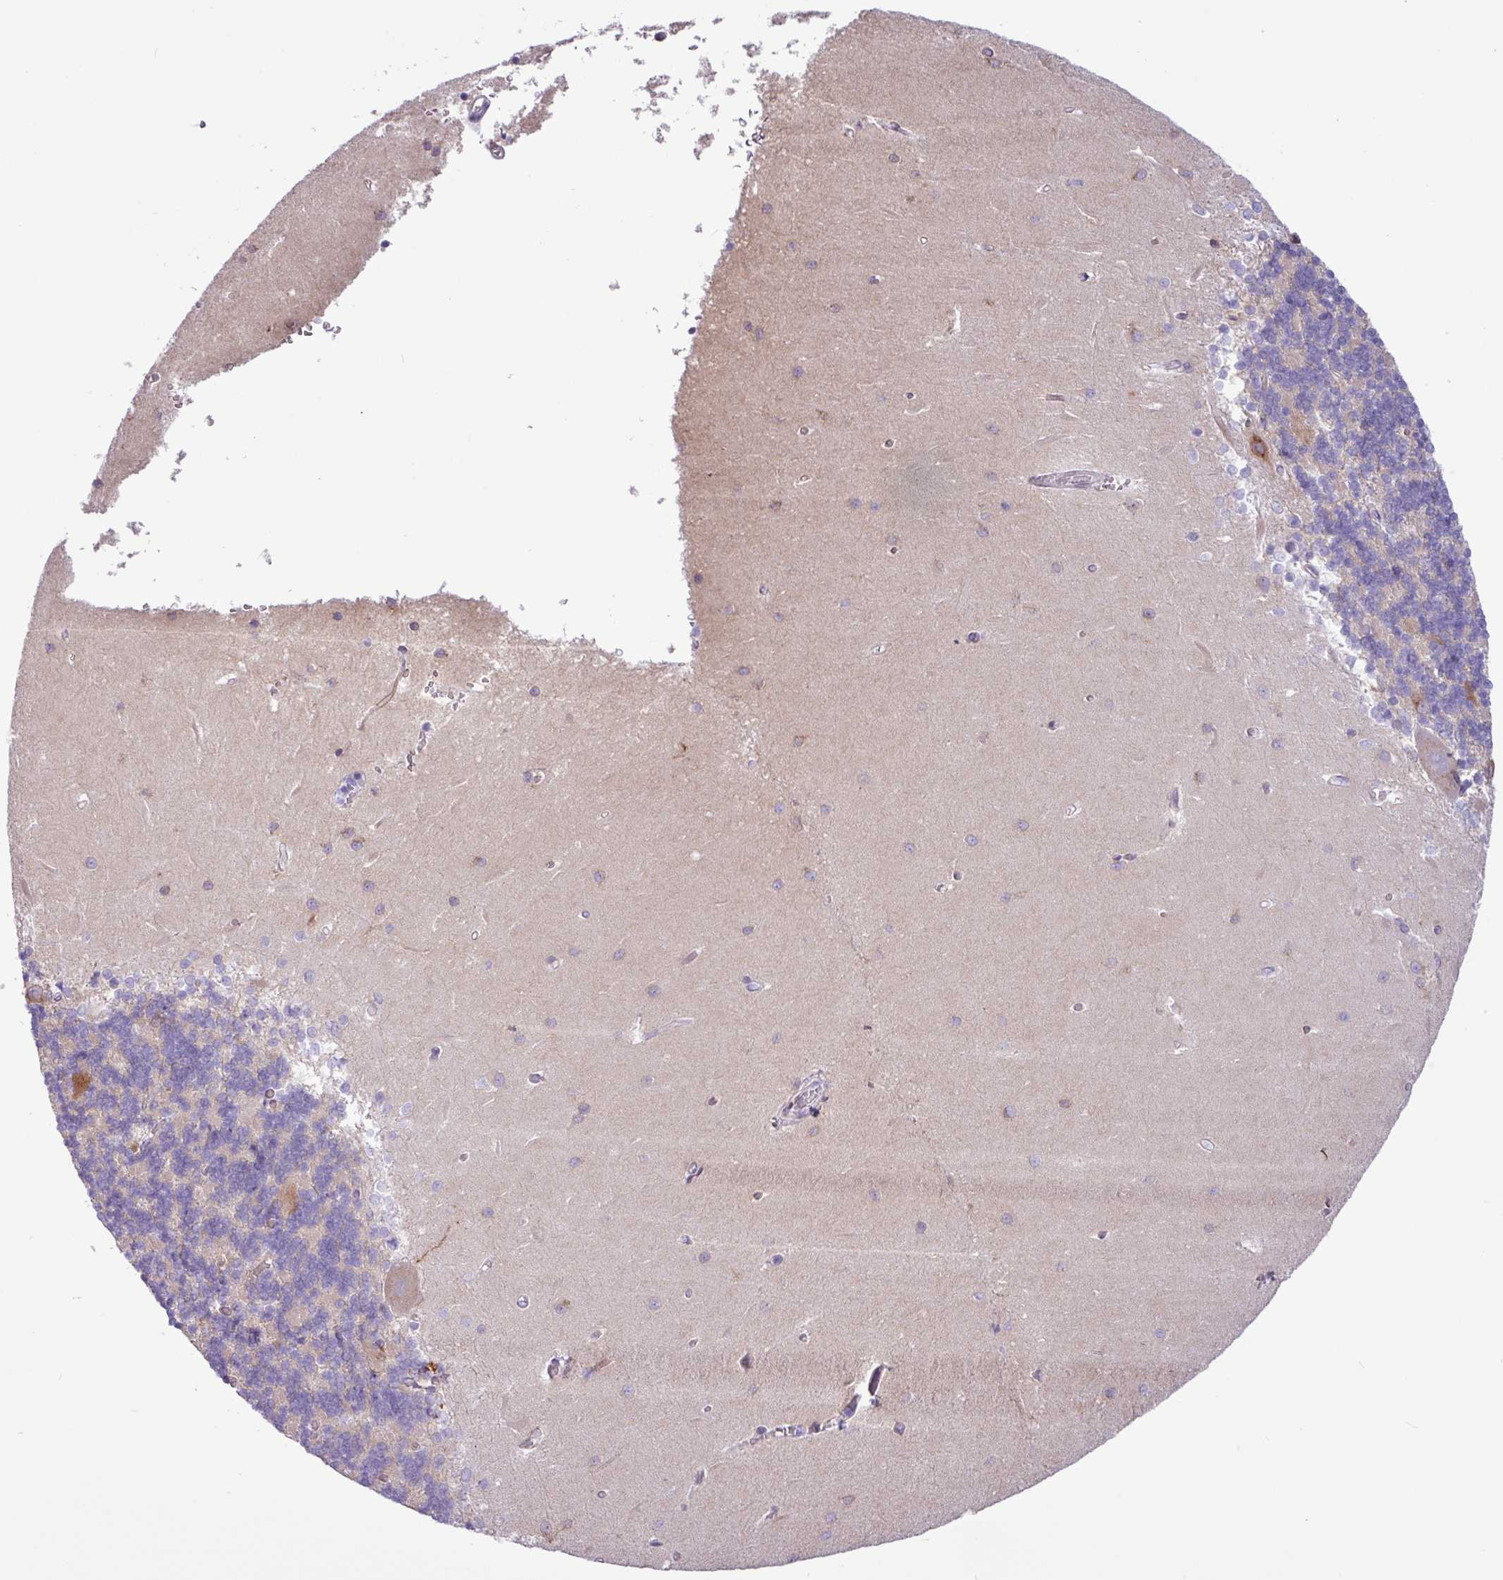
{"staining": {"intensity": "negative", "quantity": "none", "location": "none"}, "tissue": "cerebellum", "cell_type": "Cells in granular layer", "image_type": "normal", "snomed": [{"axis": "morphology", "description": "Normal tissue, NOS"}, {"axis": "topography", "description": "Cerebellum"}], "caption": "Immunohistochemistry (IHC) micrograph of benign human cerebellum stained for a protein (brown), which shows no staining in cells in granular layer. Brightfield microscopy of immunohistochemistry (IHC) stained with DAB (brown) and hematoxylin (blue), captured at high magnification.", "gene": "SLC38A1", "patient": {"sex": "male", "age": 37}}